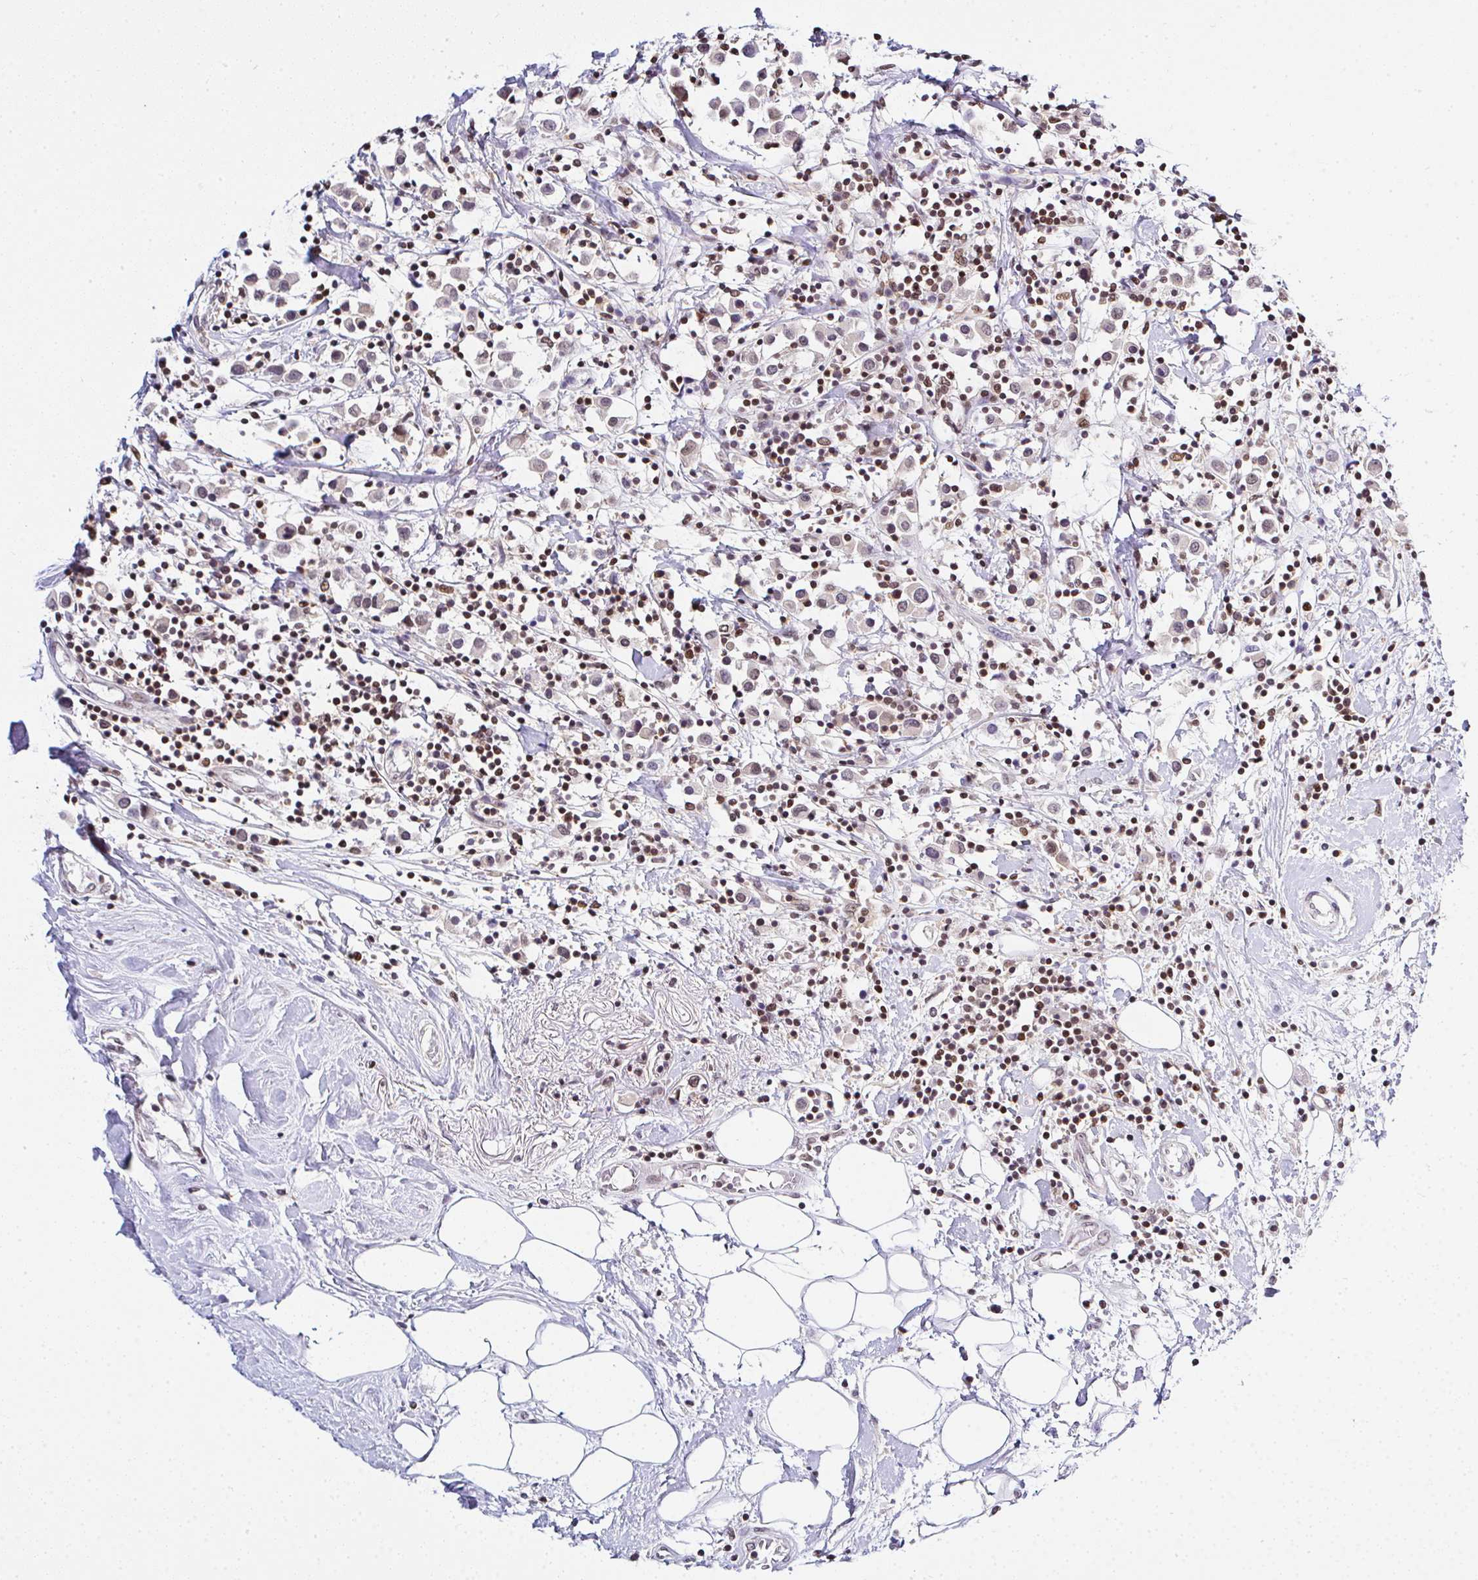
{"staining": {"intensity": "weak", "quantity": "25%-75%", "location": "nuclear"}, "tissue": "breast cancer", "cell_type": "Tumor cells", "image_type": "cancer", "snomed": [{"axis": "morphology", "description": "Duct carcinoma"}, {"axis": "topography", "description": "Breast"}], "caption": "Immunohistochemistry of human breast cancer displays low levels of weak nuclear expression in about 25%-75% of tumor cells.", "gene": "DR1", "patient": {"sex": "female", "age": 61}}